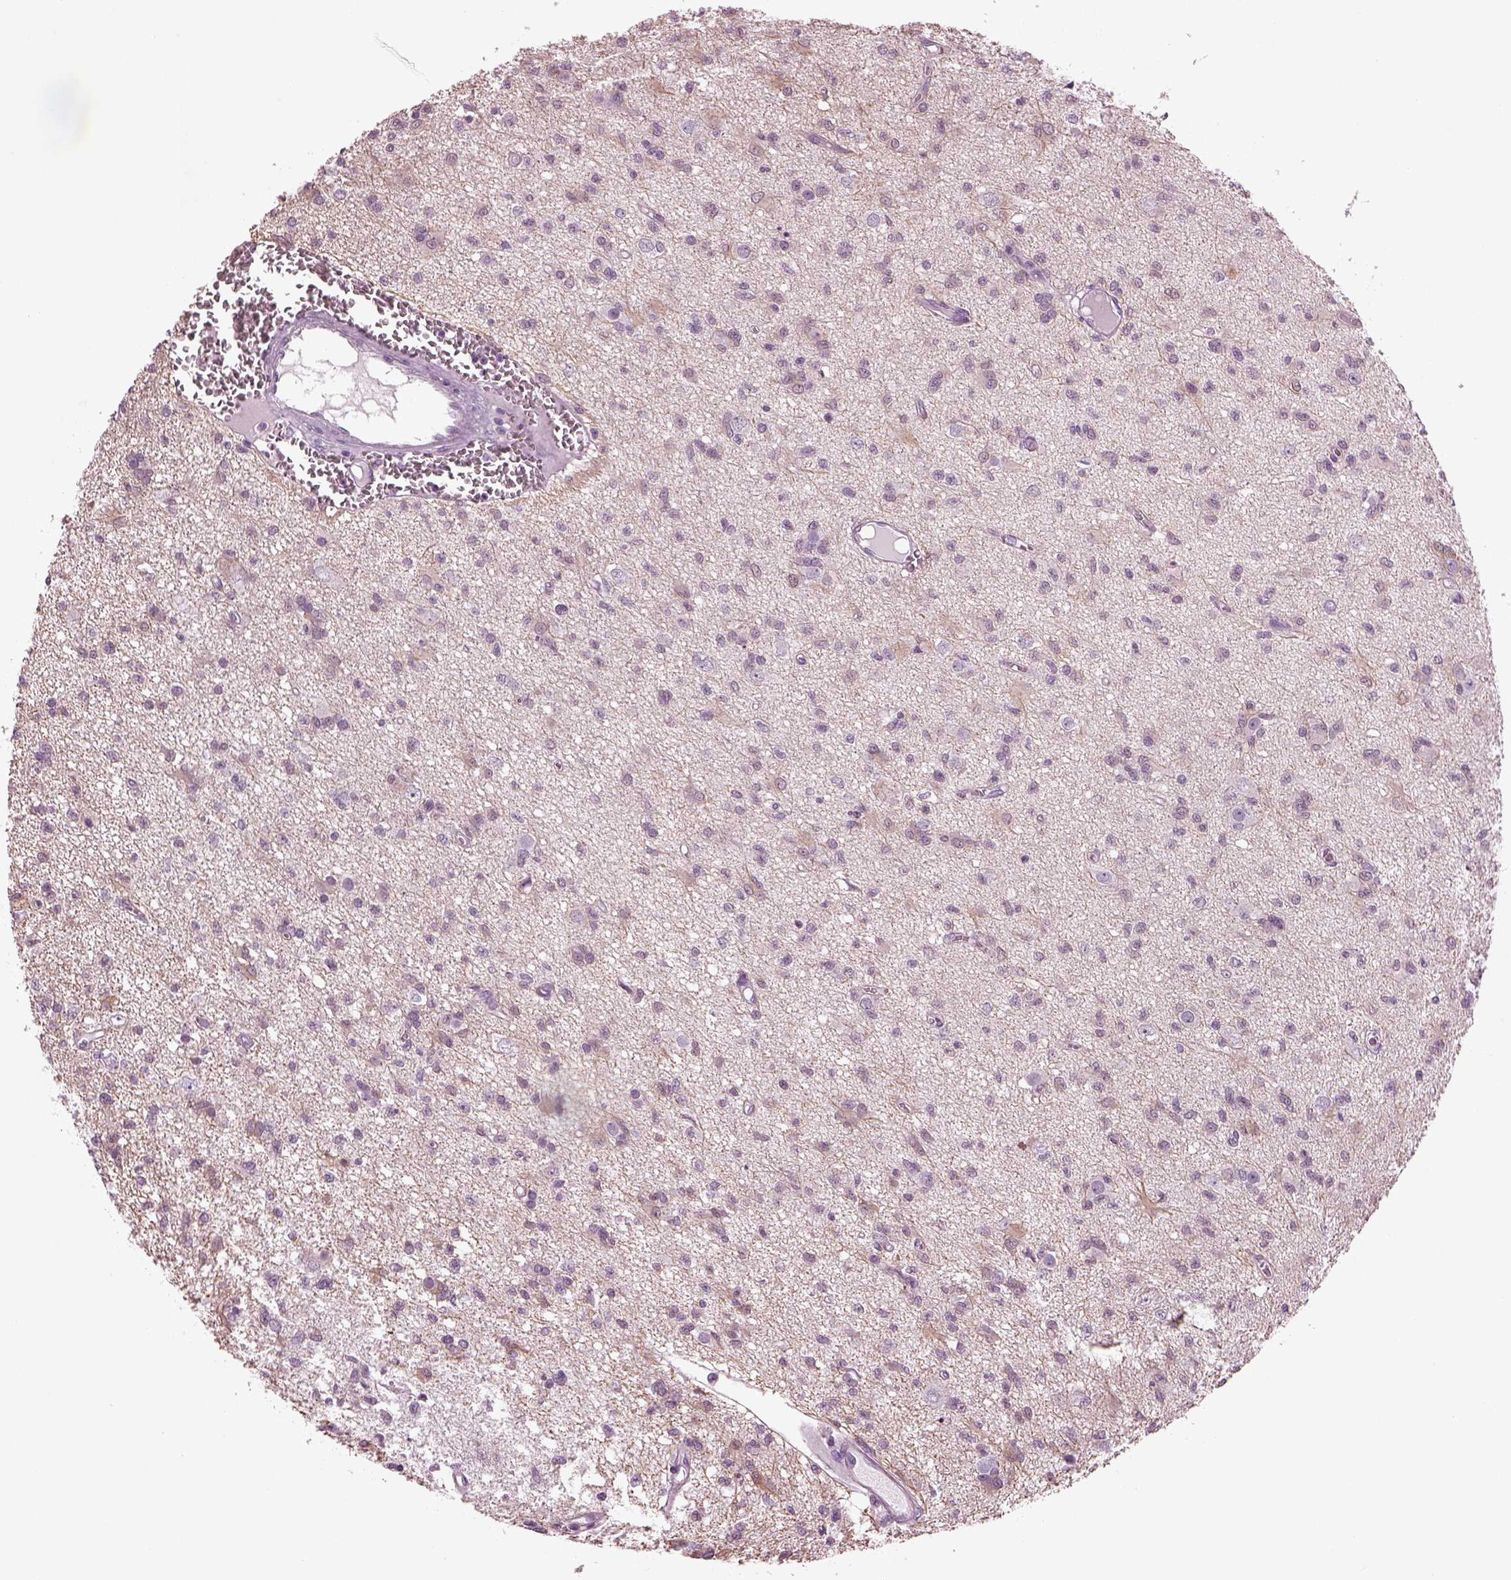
{"staining": {"intensity": "negative", "quantity": "none", "location": "none"}, "tissue": "glioma", "cell_type": "Tumor cells", "image_type": "cancer", "snomed": [{"axis": "morphology", "description": "Glioma, malignant, Low grade"}, {"axis": "topography", "description": "Brain"}], "caption": "An image of glioma stained for a protein demonstrates no brown staining in tumor cells.", "gene": "SLC6A17", "patient": {"sex": "male", "age": 64}}